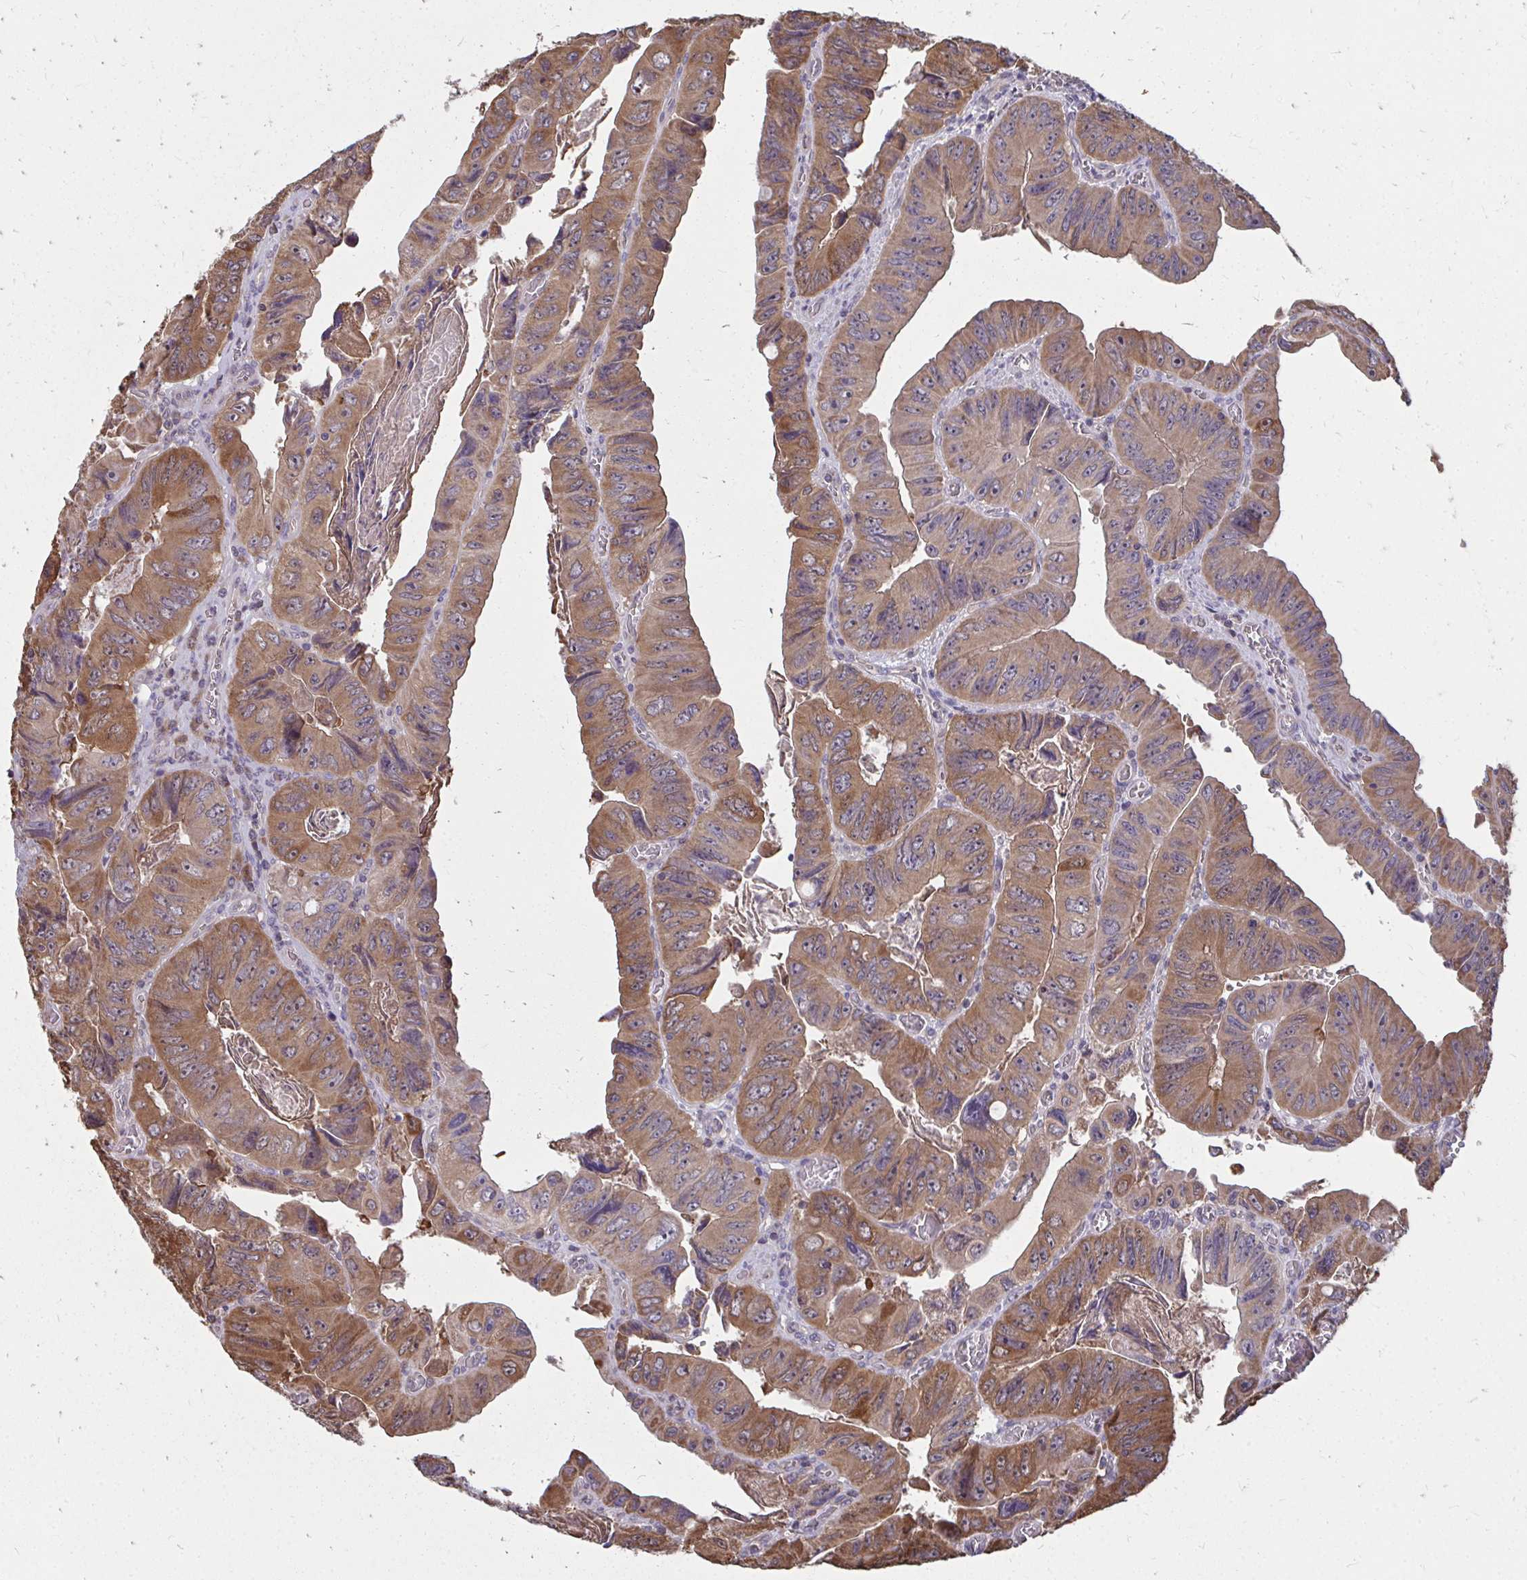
{"staining": {"intensity": "moderate", "quantity": ">75%", "location": "cytoplasmic/membranous"}, "tissue": "colorectal cancer", "cell_type": "Tumor cells", "image_type": "cancer", "snomed": [{"axis": "morphology", "description": "Adenocarcinoma, NOS"}, {"axis": "topography", "description": "Colon"}], "caption": "Immunohistochemical staining of colorectal cancer exhibits moderate cytoplasmic/membranous protein expression in approximately >75% of tumor cells.", "gene": "DNAJA2", "patient": {"sex": "female", "age": 84}}